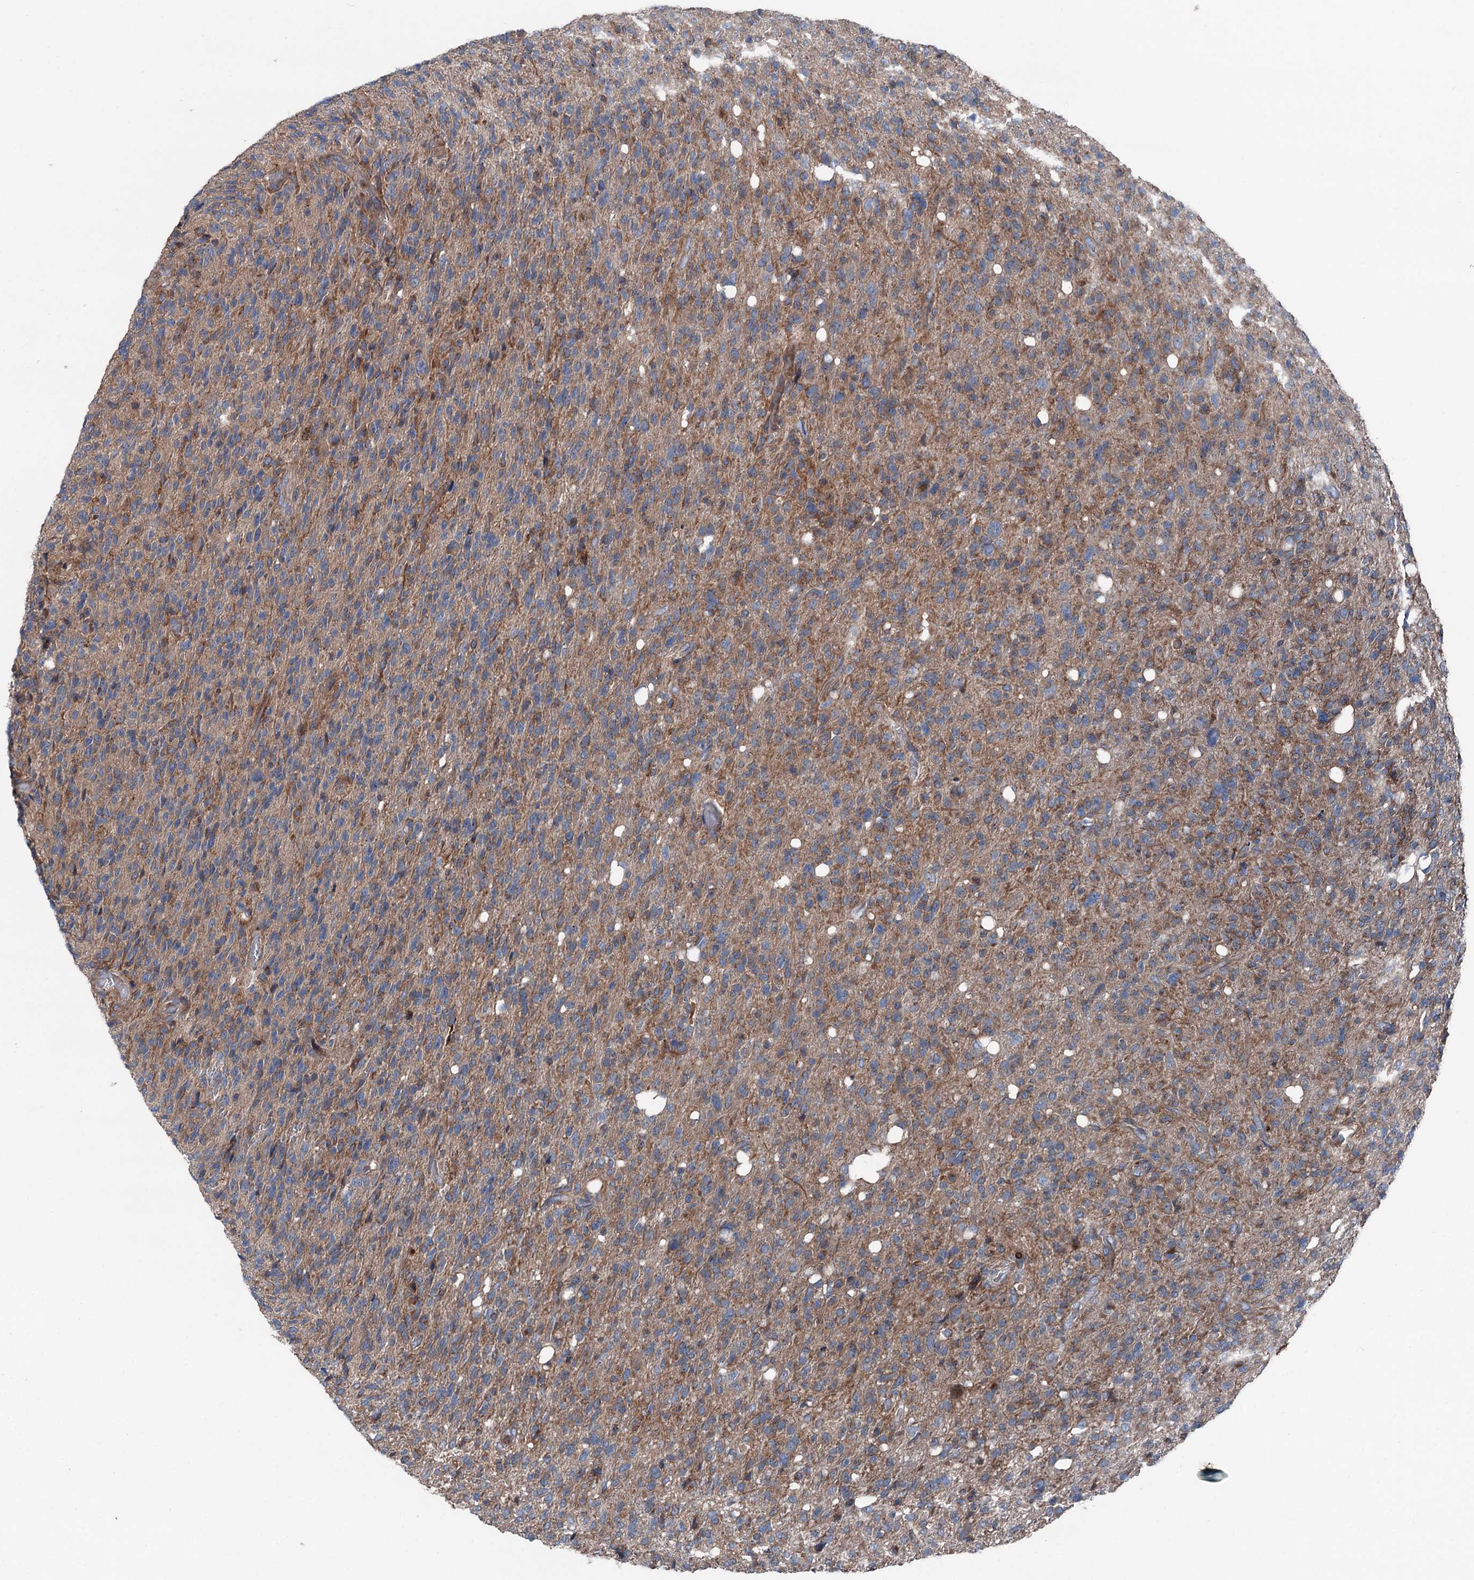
{"staining": {"intensity": "weak", "quantity": "<25%", "location": "cytoplasmic/membranous"}, "tissue": "glioma", "cell_type": "Tumor cells", "image_type": "cancer", "snomed": [{"axis": "morphology", "description": "Glioma, malignant, High grade"}, {"axis": "topography", "description": "Brain"}], "caption": "This histopathology image is of glioma stained with IHC to label a protein in brown with the nuclei are counter-stained blue. There is no positivity in tumor cells. The staining was performed using DAB (3,3'-diaminobenzidine) to visualize the protein expression in brown, while the nuclei were stained in blue with hematoxylin (Magnification: 20x).", "gene": "RUFY1", "patient": {"sex": "female", "age": 57}}